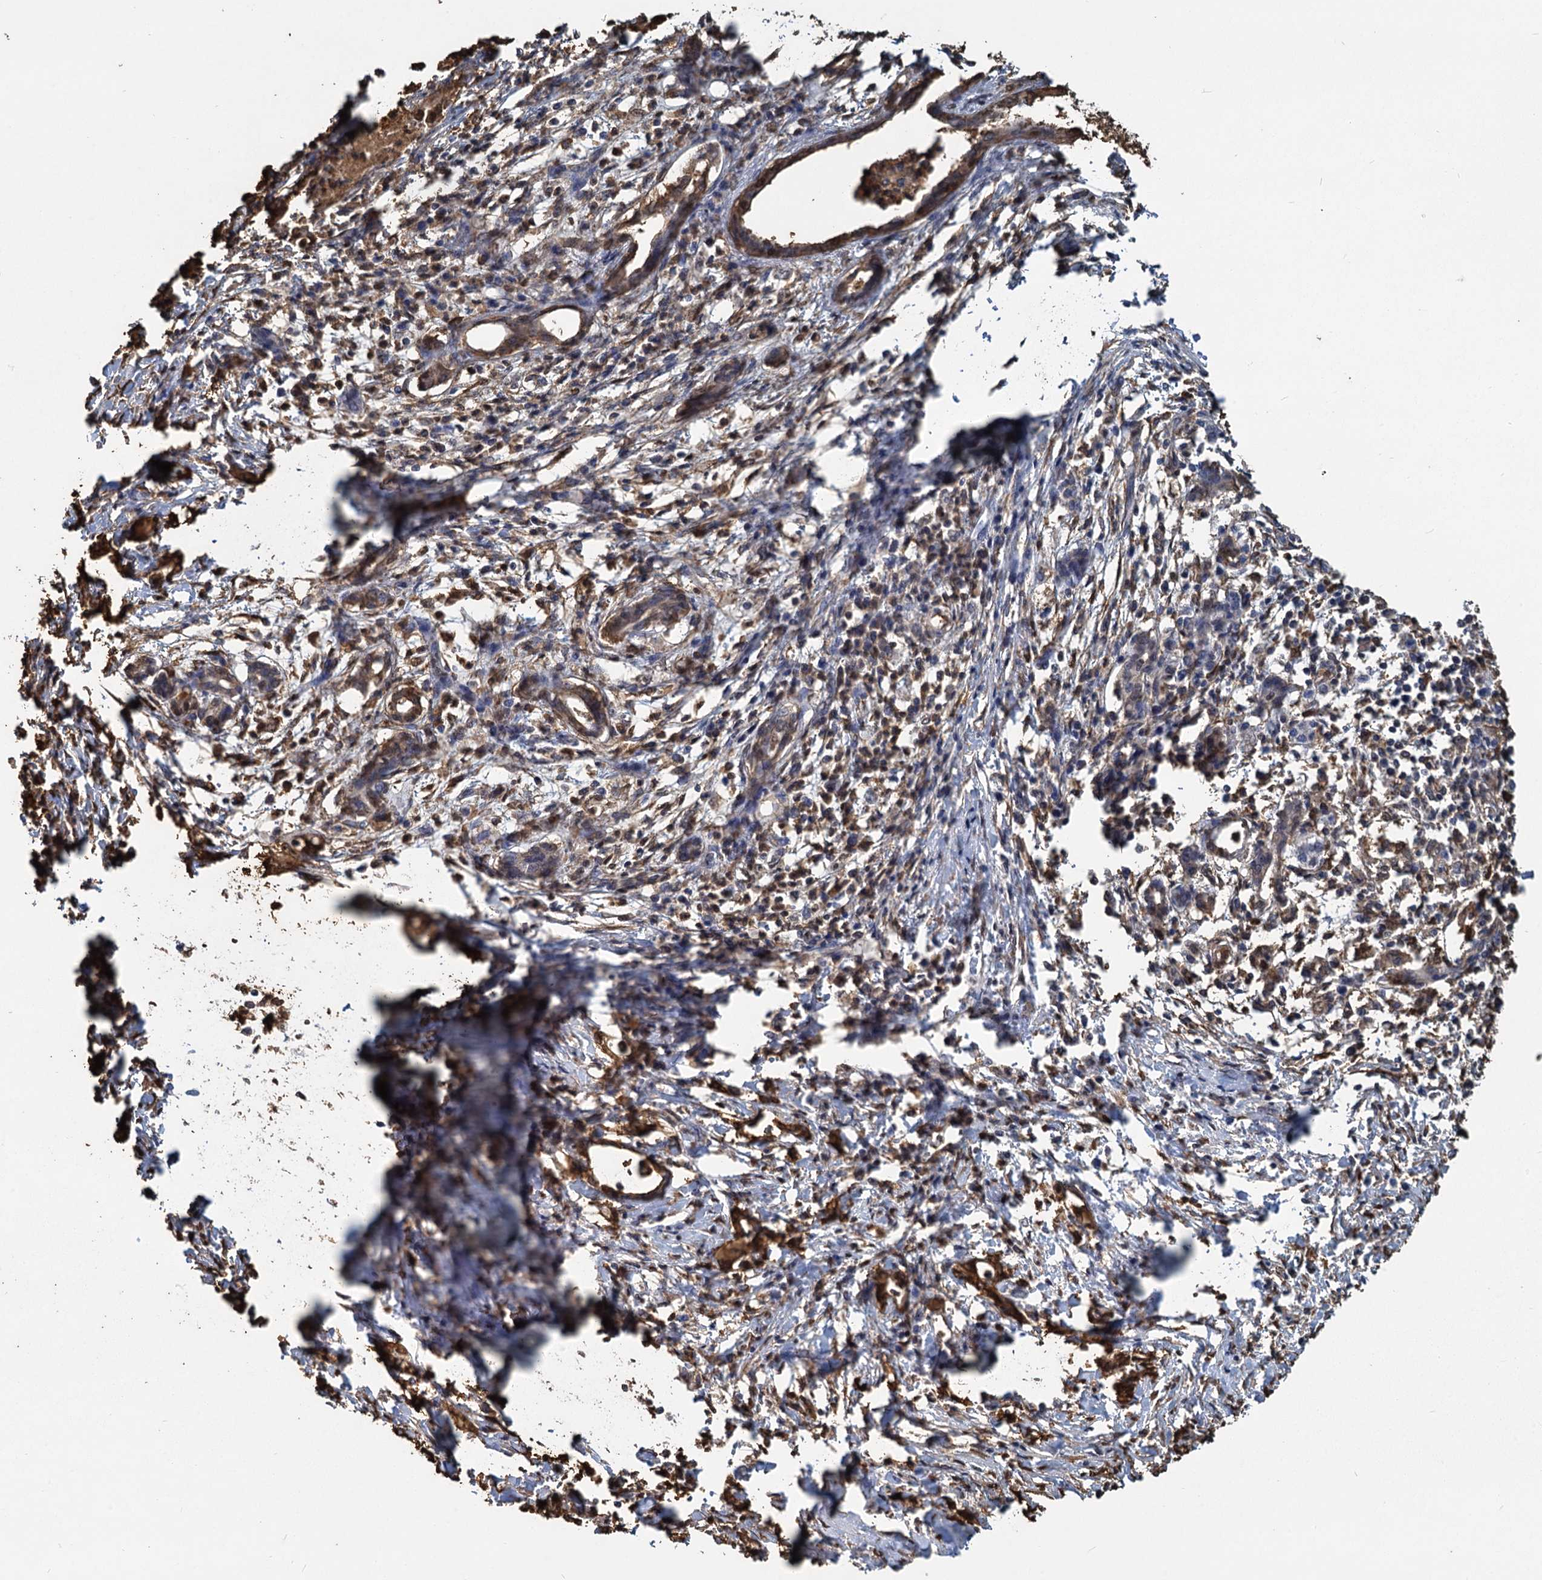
{"staining": {"intensity": "weak", "quantity": ">75%", "location": "cytoplasmic/membranous,nuclear"}, "tissue": "pancreatic cancer", "cell_type": "Tumor cells", "image_type": "cancer", "snomed": [{"axis": "morphology", "description": "Adenocarcinoma, NOS"}, {"axis": "topography", "description": "Pancreas"}], "caption": "Immunohistochemistry micrograph of neoplastic tissue: human pancreatic adenocarcinoma stained using IHC demonstrates low levels of weak protein expression localized specifically in the cytoplasmic/membranous and nuclear of tumor cells, appearing as a cytoplasmic/membranous and nuclear brown color.", "gene": "S100A6", "patient": {"sex": "female", "age": 55}}